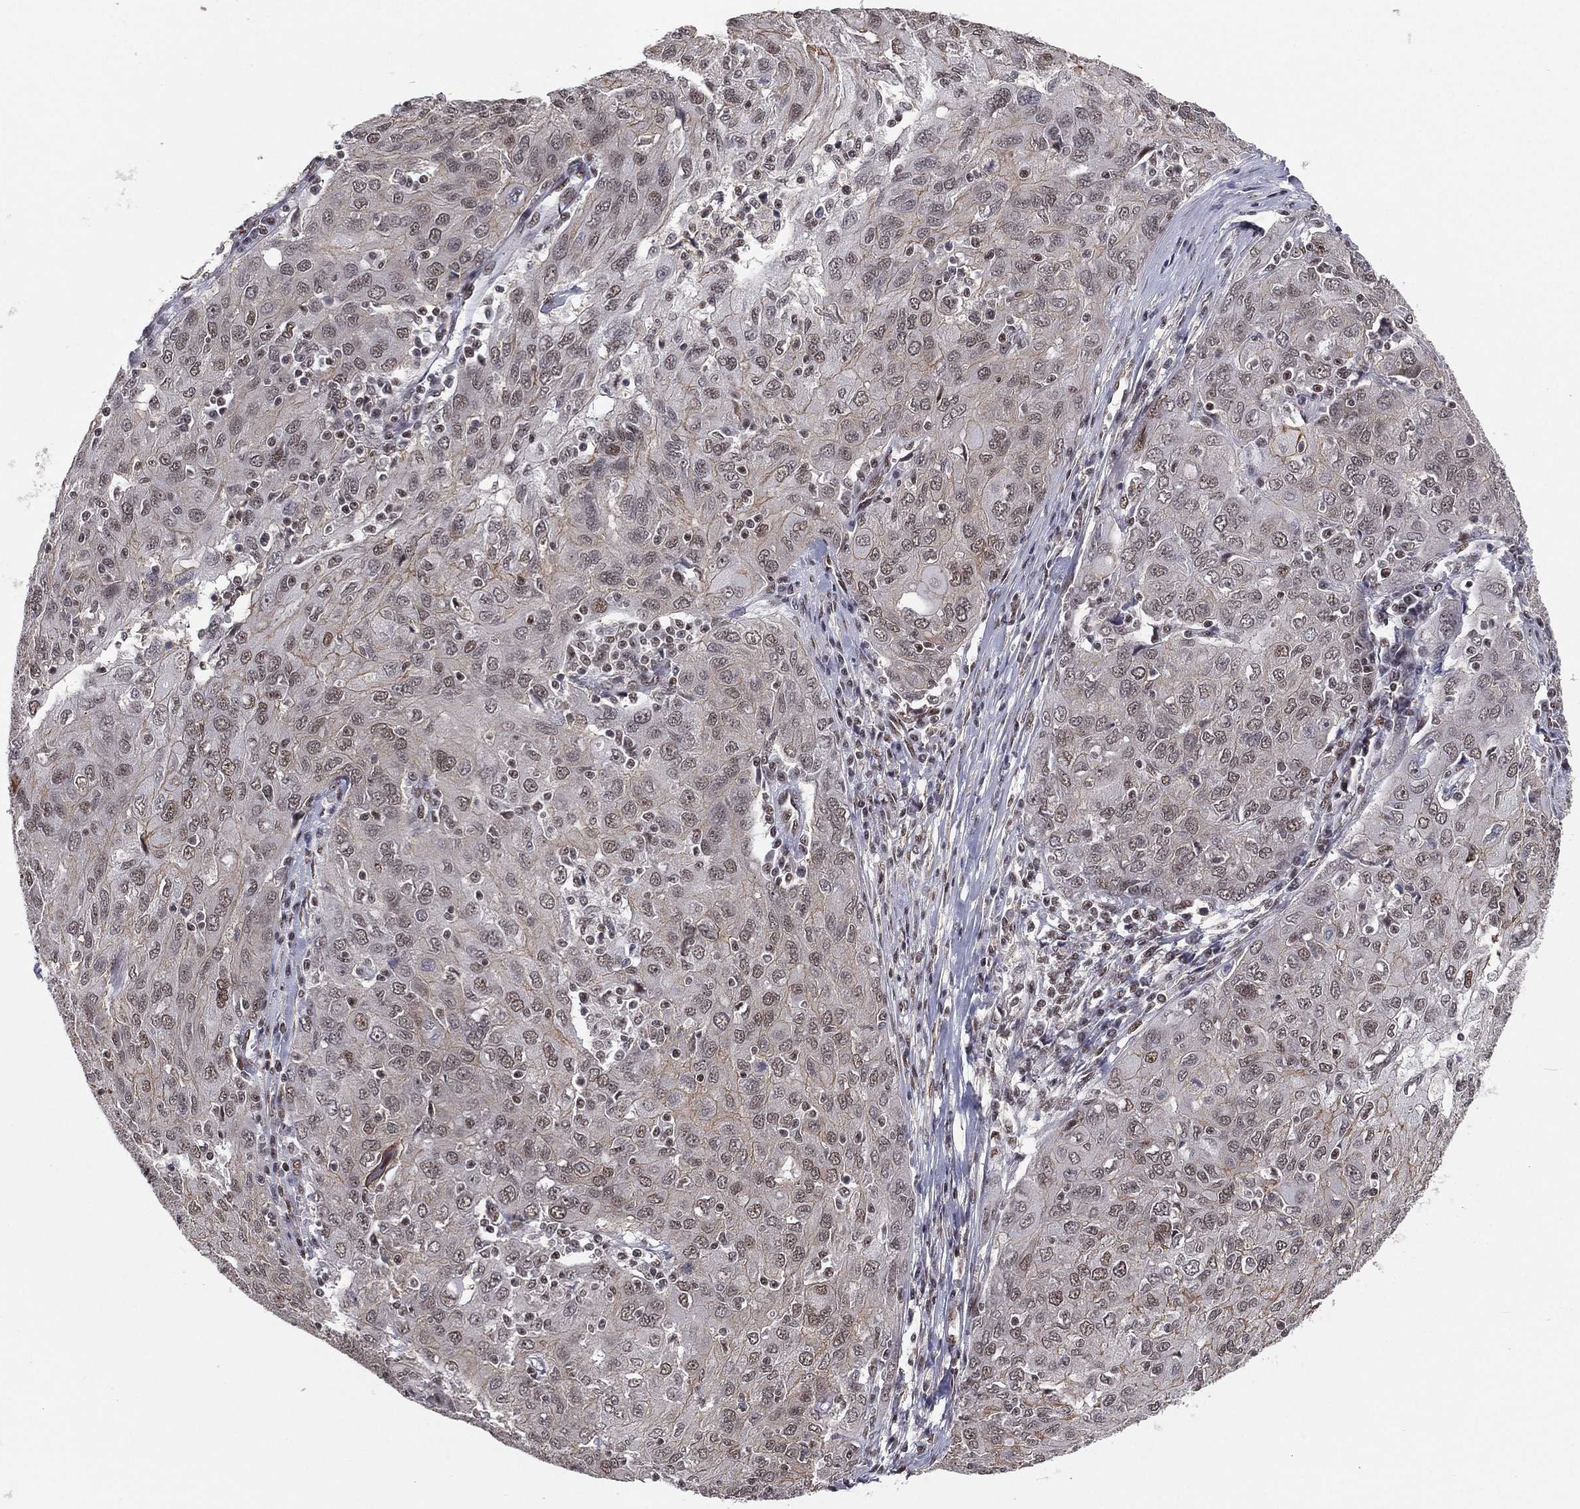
{"staining": {"intensity": "weak", "quantity": "25%-75%", "location": "nuclear"}, "tissue": "ovarian cancer", "cell_type": "Tumor cells", "image_type": "cancer", "snomed": [{"axis": "morphology", "description": "Carcinoma, endometroid"}, {"axis": "topography", "description": "Ovary"}], "caption": "Protein expression analysis of ovarian cancer shows weak nuclear positivity in approximately 25%-75% of tumor cells. The staining is performed using DAB brown chromogen to label protein expression. The nuclei are counter-stained blue using hematoxylin.", "gene": "GPALPP1", "patient": {"sex": "female", "age": 50}}